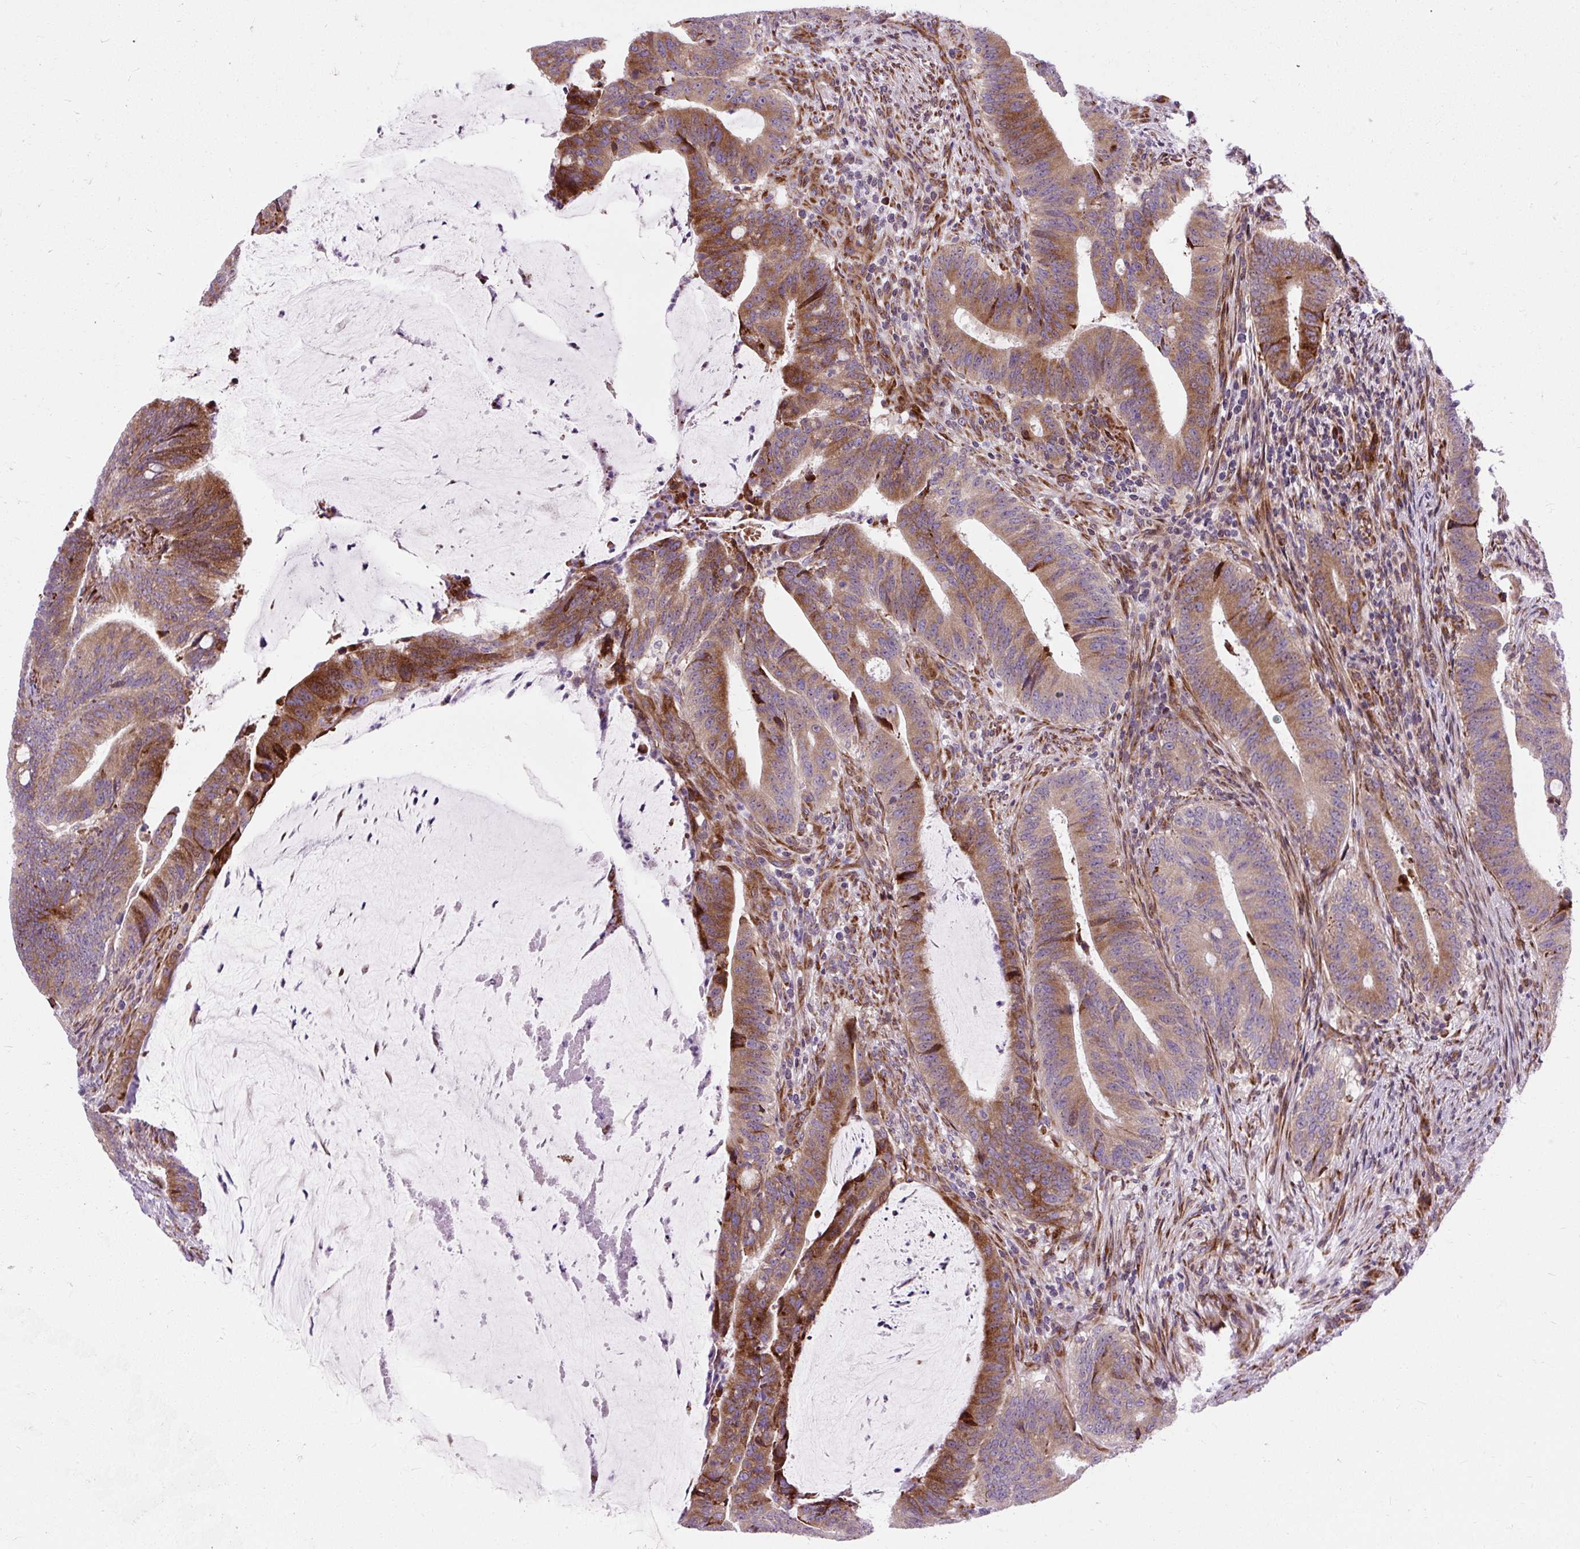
{"staining": {"intensity": "moderate", "quantity": "25%-75%", "location": "cytoplasmic/membranous"}, "tissue": "colorectal cancer", "cell_type": "Tumor cells", "image_type": "cancer", "snomed": [{"axis": "morphology", "description": "Adenocarcinoma, NOS"}, {"axis": "topography", "description": "Colon"}], "caption": "A medium amount of moderate cytoplasmic/membranous staining is present in approximately 25%-75% of tumor cells in colorectal adenocarcinoma tissue.", "gene": "CISD3", "patient": {"sex": "female", "age": 43}}